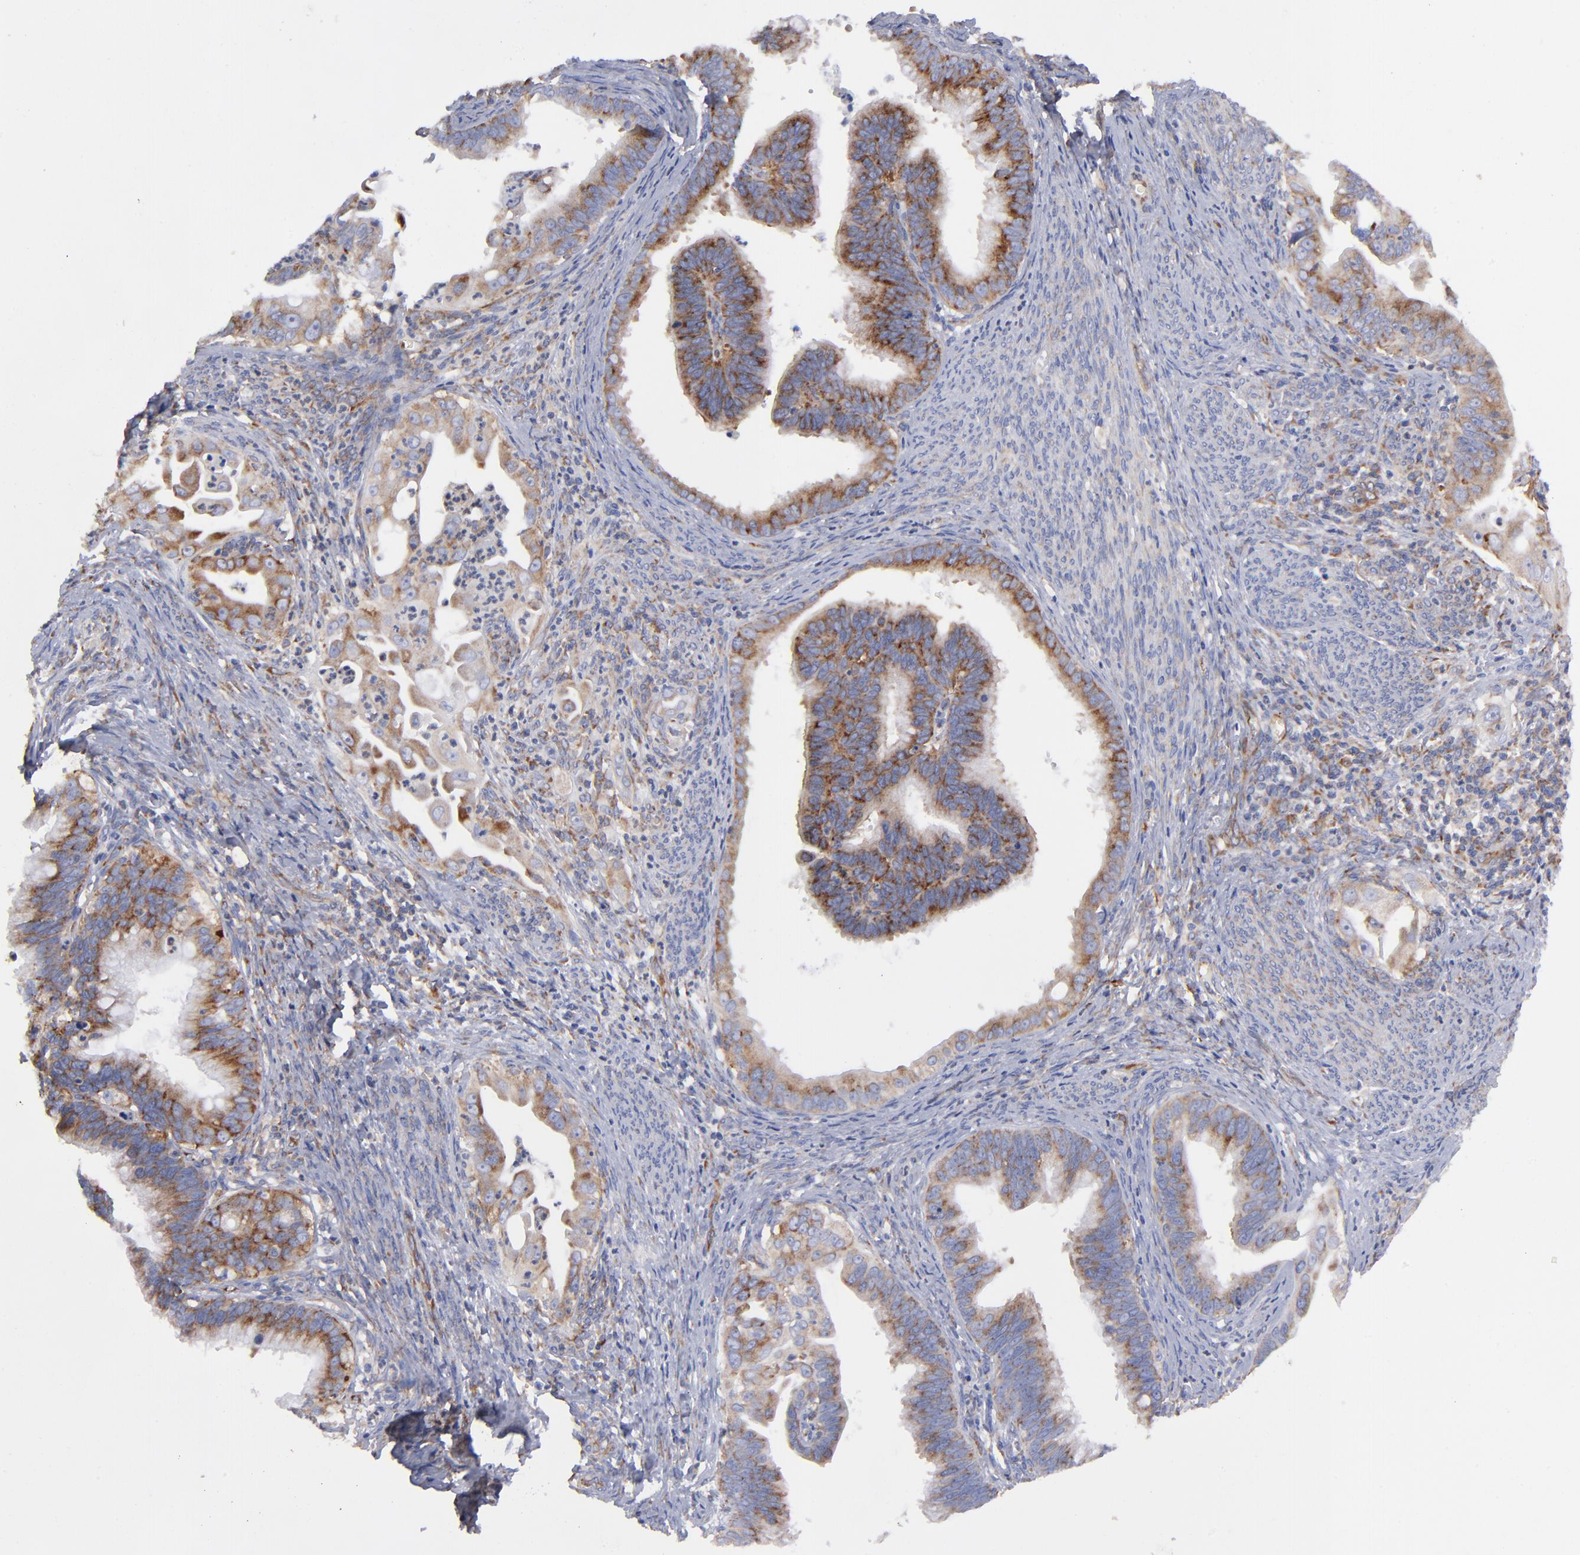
{"staining": {"intensity": "strong", "quantity": ">75%", "location": "cytoplasmic/membranous"}, "tissue": "cervical cancer", "cell_type": "Tumor cells", "image_type": "cancer", "snomed": [{"axis": "morphology", "description": "Adenocarcinoma, NOS"}, {"axis": "topography", "description": "Cervix"}], "caption": "An image of human cervical adenocarcinoma stained for a protein displays strong cytoplasmic/membranous brown staining in tumor cells.", "gene": "EIF2AK2", "patient": {"sex": "female", "age": 47}}